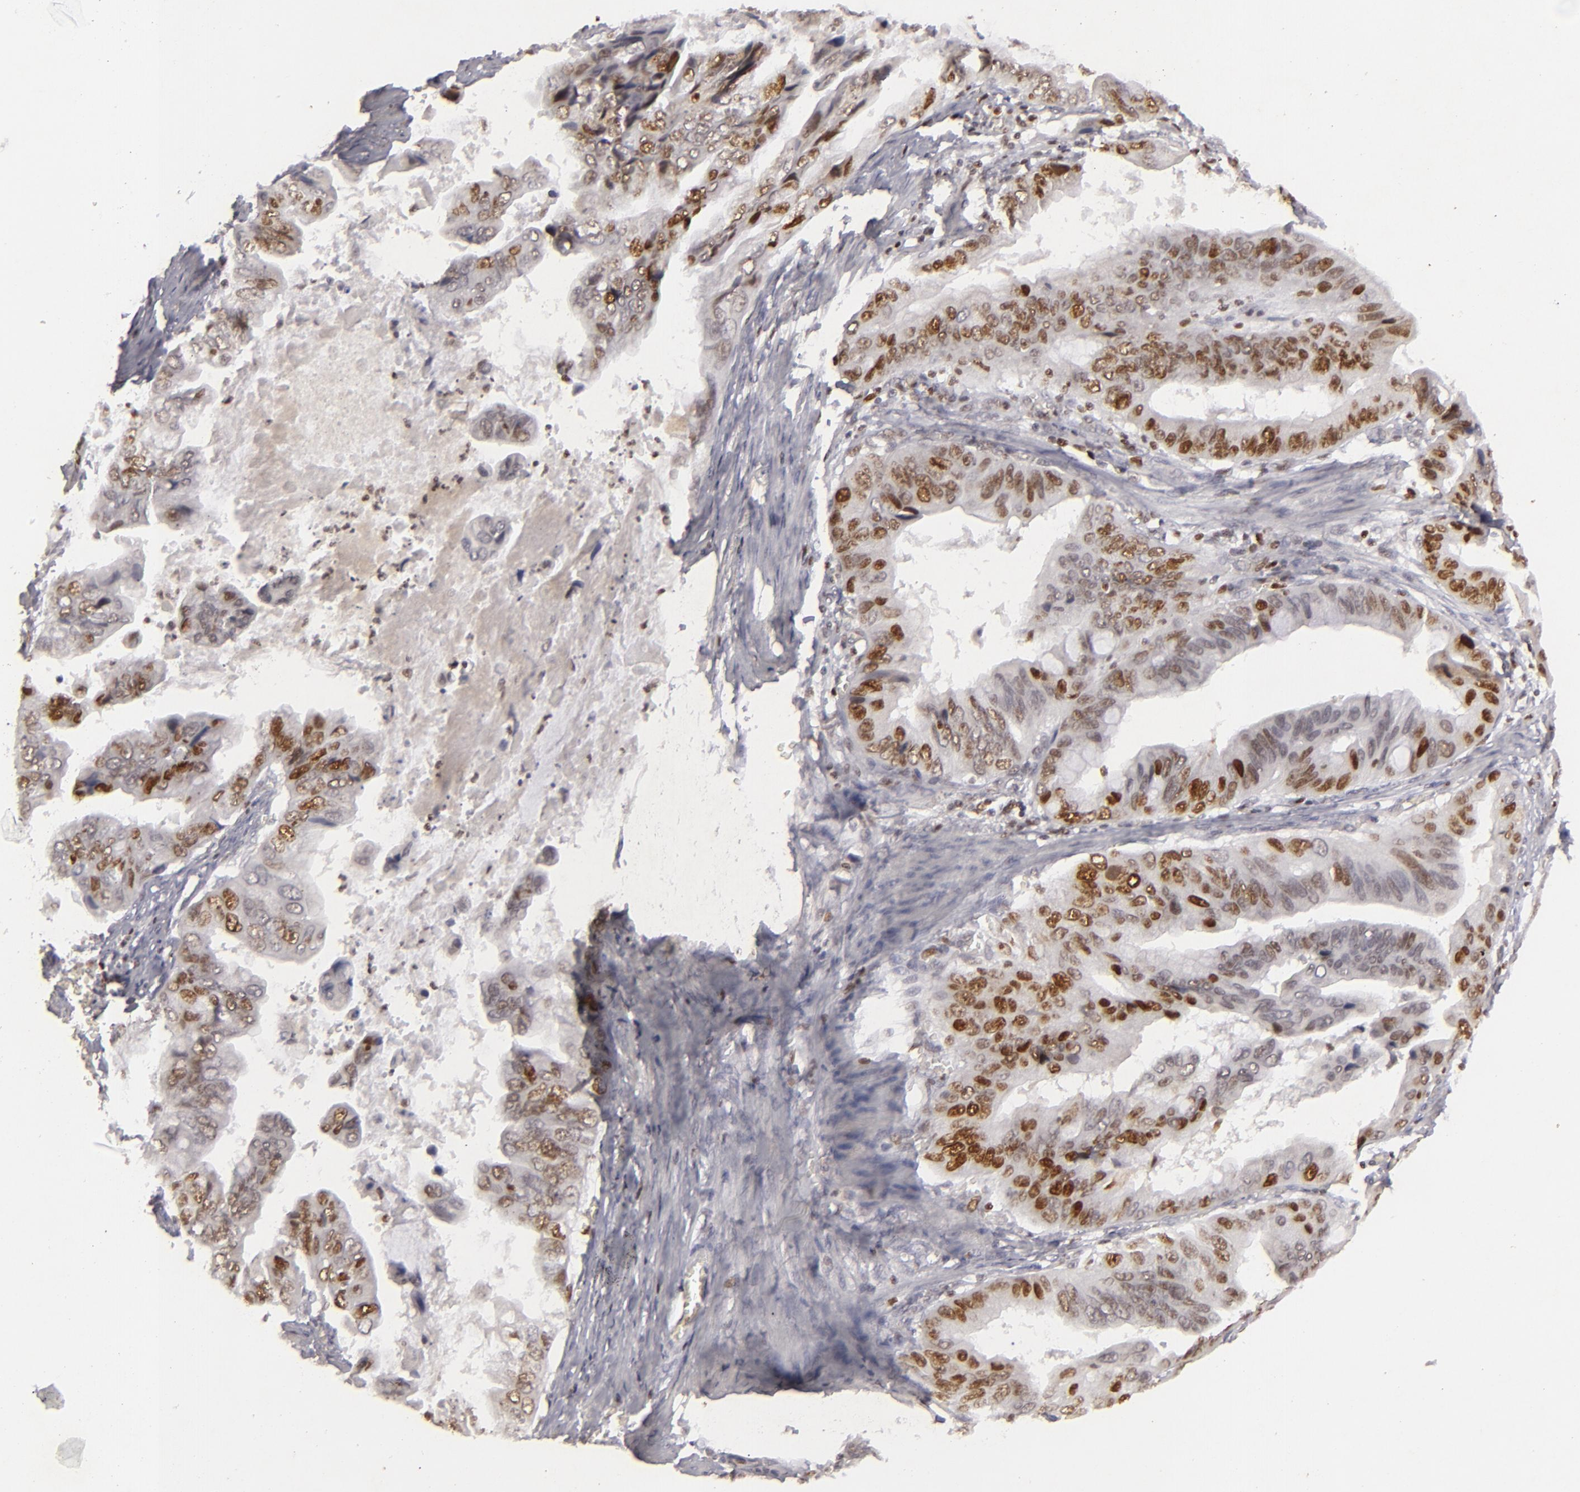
{"staining": {"intensity": "strong", "quantity": "25%-75%", "location": "nuclear"}, "tissue": "stomach cancer", "cell_type": "Tumor cells", "image_type": "cancer", "snomed": [{"axis": "morphology", "description": "Adenocarcinoma, NOS"}, {"axis": "topography", "description": "Stomach, upper"}], "caption": "Strong nuclear staining is present in approximately 25%-75% of tumor cells in stomach cancer (adenocarcinoma). (Brightfield microscopy of DAB IHC at high magnification).", "gene": "FEN1", "patient": {"sex": "male", "age": 80}}